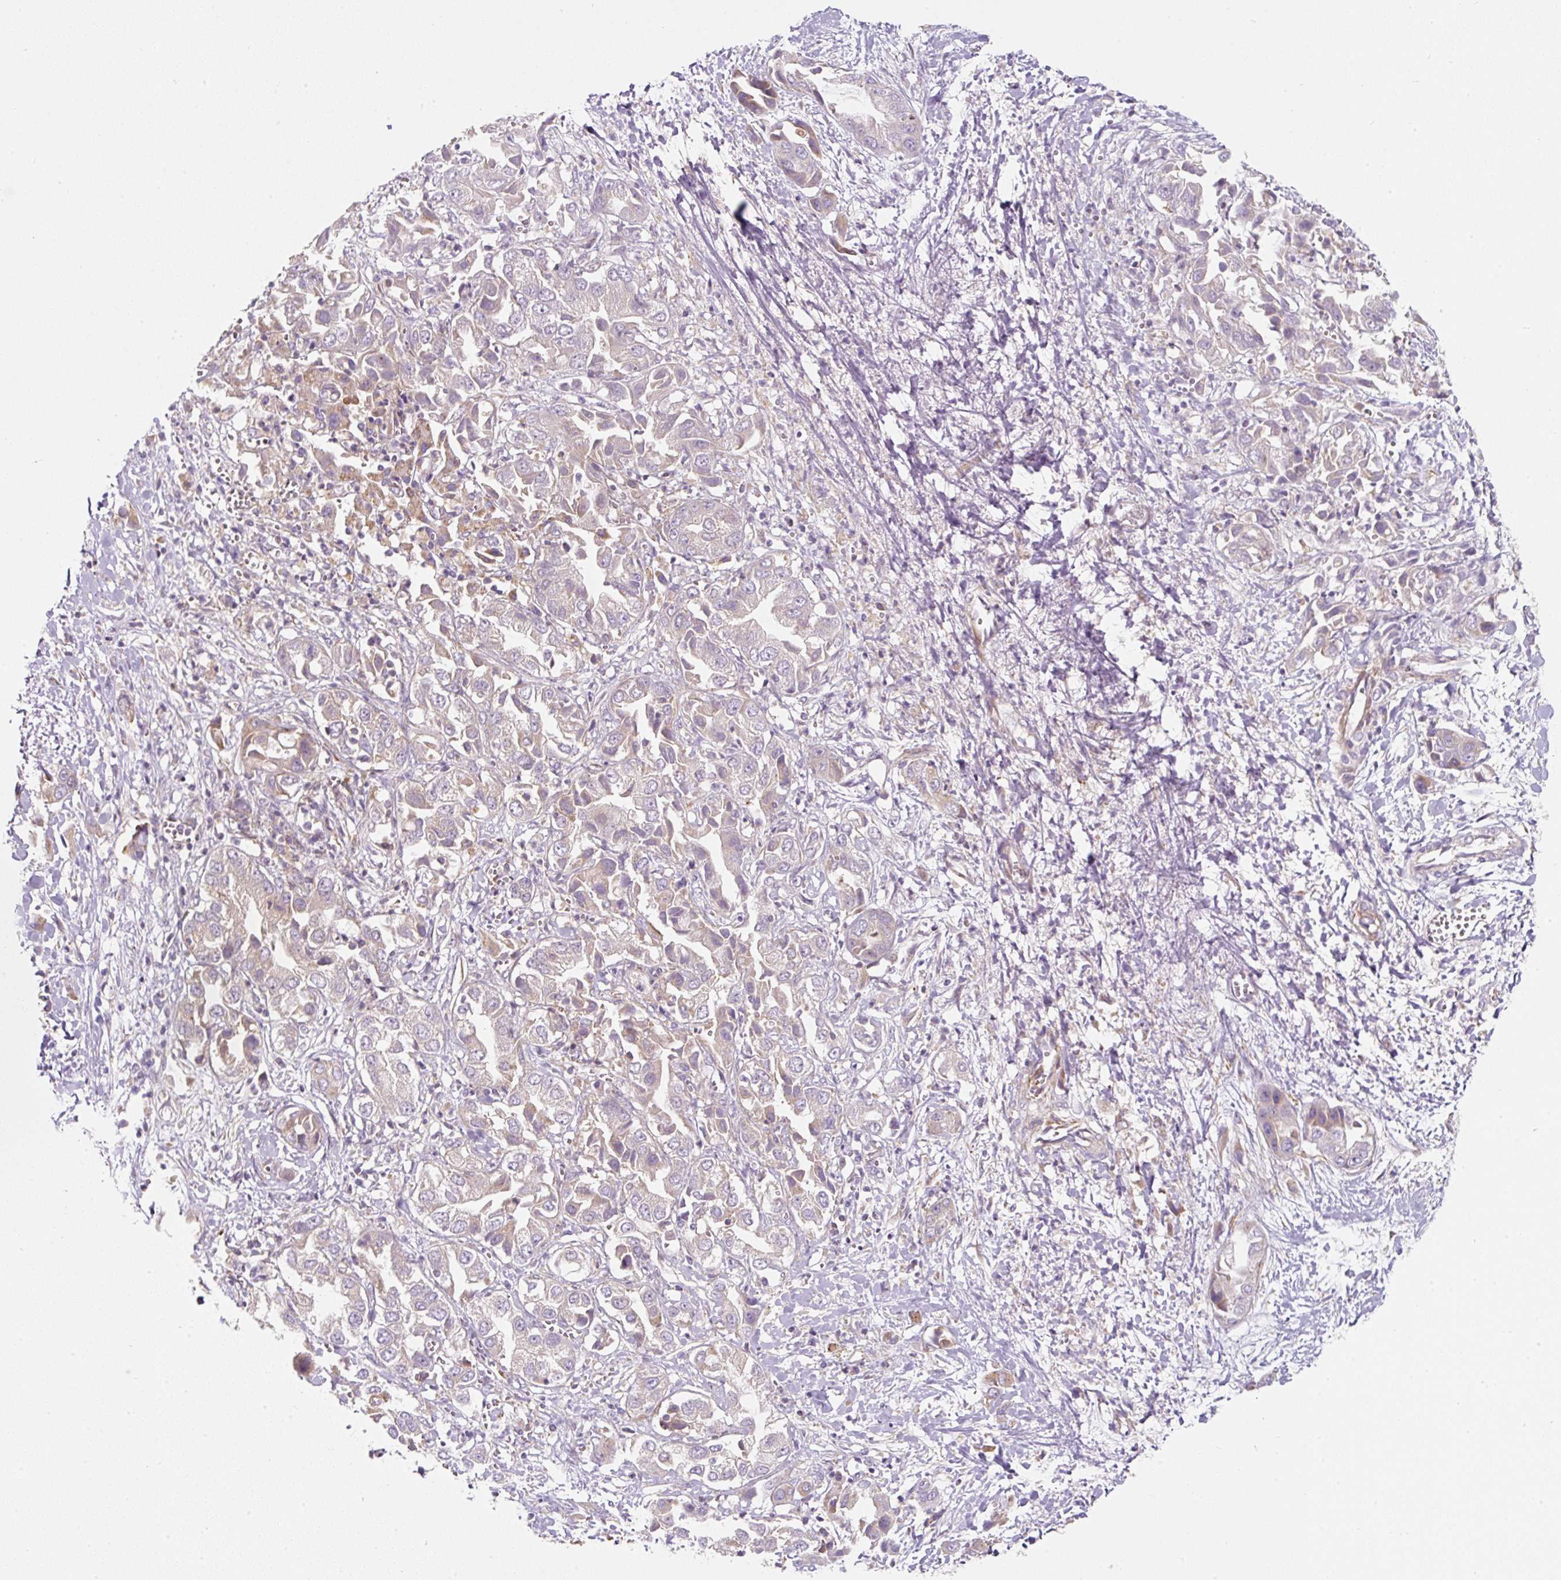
{"staining": {"intensity": "negative", "quantity": "none", "location": "none"}, "tissue": "liver cancer", "cell_type": "Tumor cells", "image_type": "cancer", "snomed": [{"axis": "morphology", "description": "Cholangiocarcinoma"}, {"axis": "topography", "description": "Liver"}], "caption": "A high-resolution image shows immunohistochemistry (IHC) staining of liver cholangiocarcinoma, which demonstrates no significant positivity in tumor cells. The staining was performed using DAB to visualize the protein expression in brown, while the nuclei were stained in blue with hematoxylin (Magnification: 20x).", "gene": "ERAP2", "patient": {"sex": "female", "age": 52}}